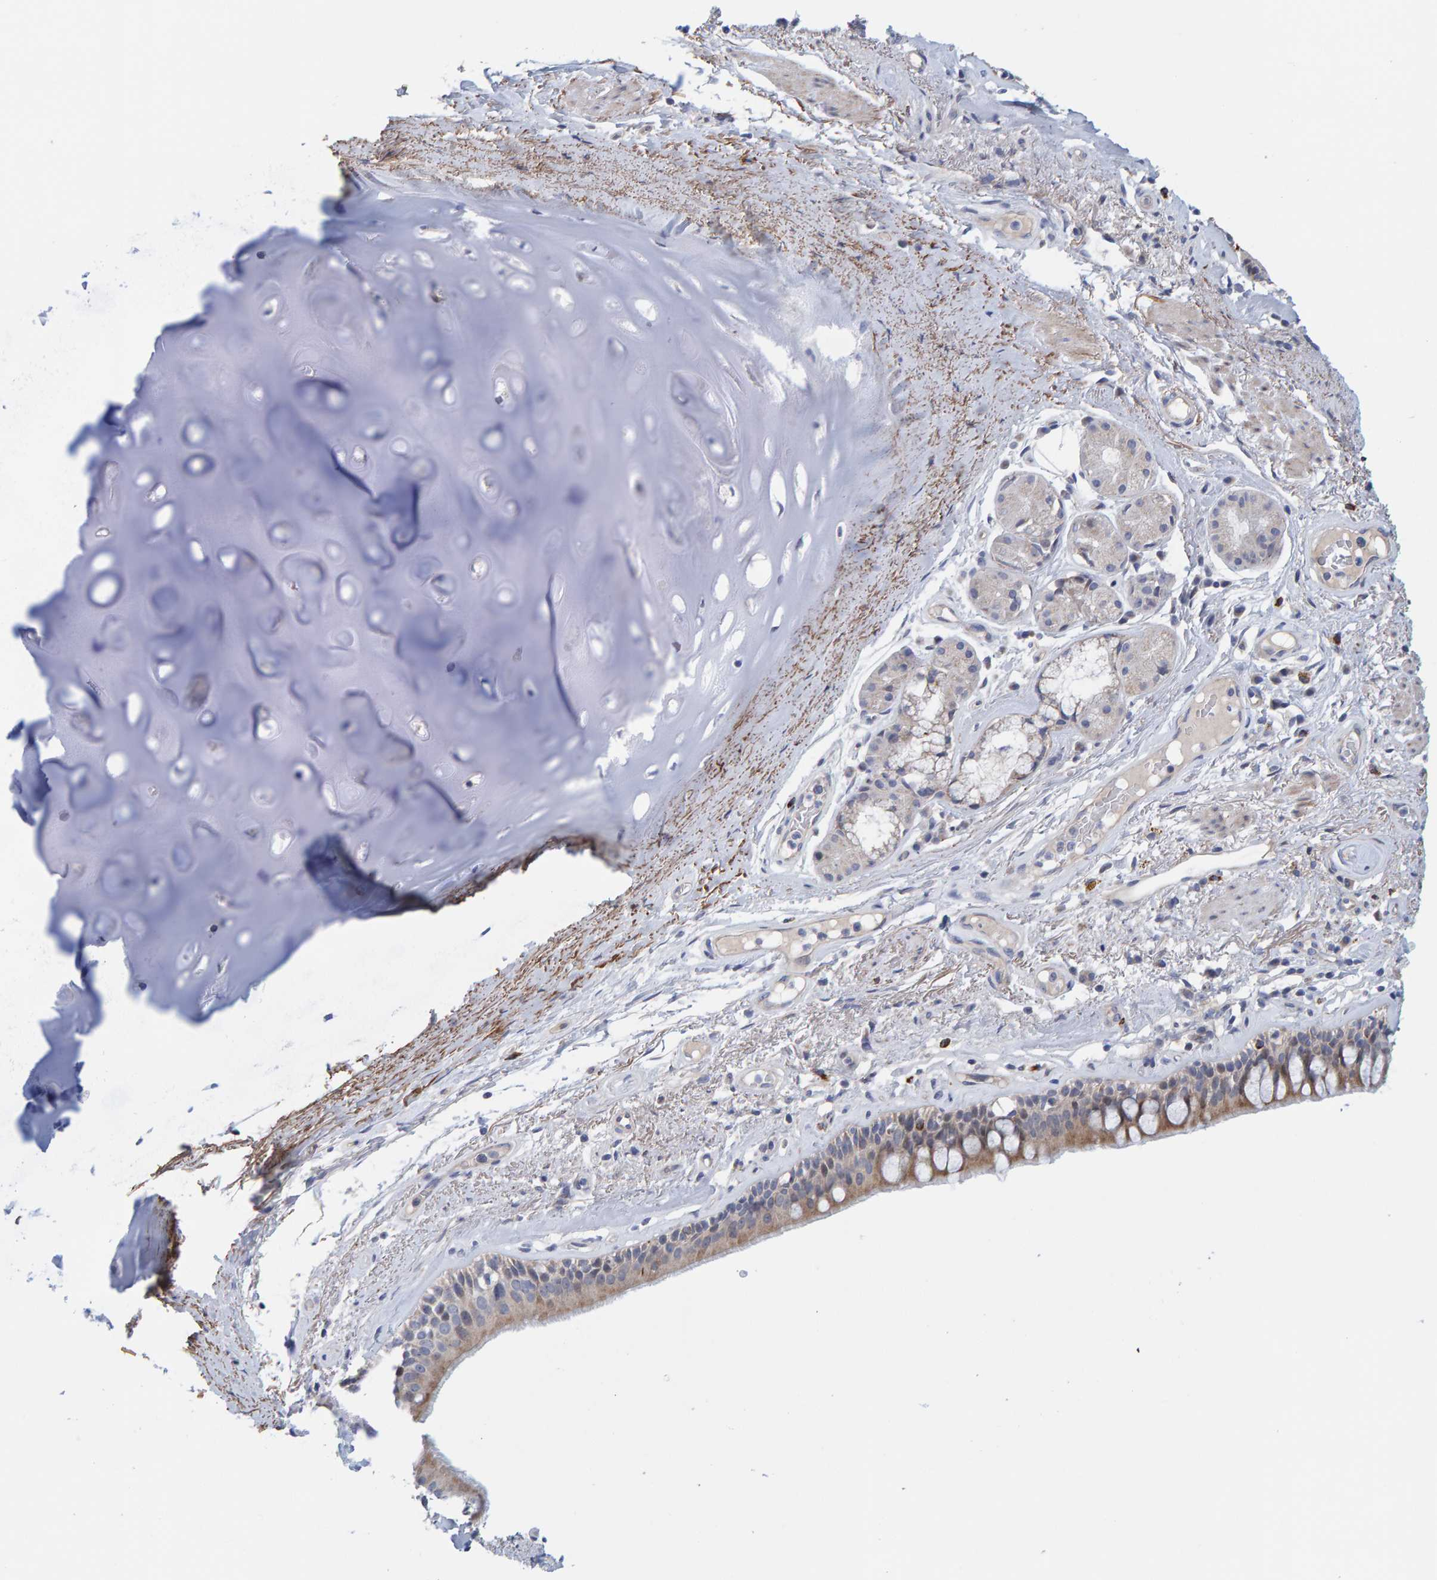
{"staining": {"intensity": "weak", "quantity": ">75%", "location": "cytoplasmic/membranous"}, "tissue": "bronchus", "cell_type": "Respiratory epithelial cells", "image_type": "normal", "snomed": [{"axis": "morphology", "description": "Normal tissue, NOS"}, {"axis": "topography", "description": "Cartilage tissue"}], "caption": "Weak cytoplasmic/membranous positivity is present in about >75% of respiratory epithelial cells in benign bronchus.", "gene": "ZC3H3", "patient": {"sex": "female", "age": 63}}